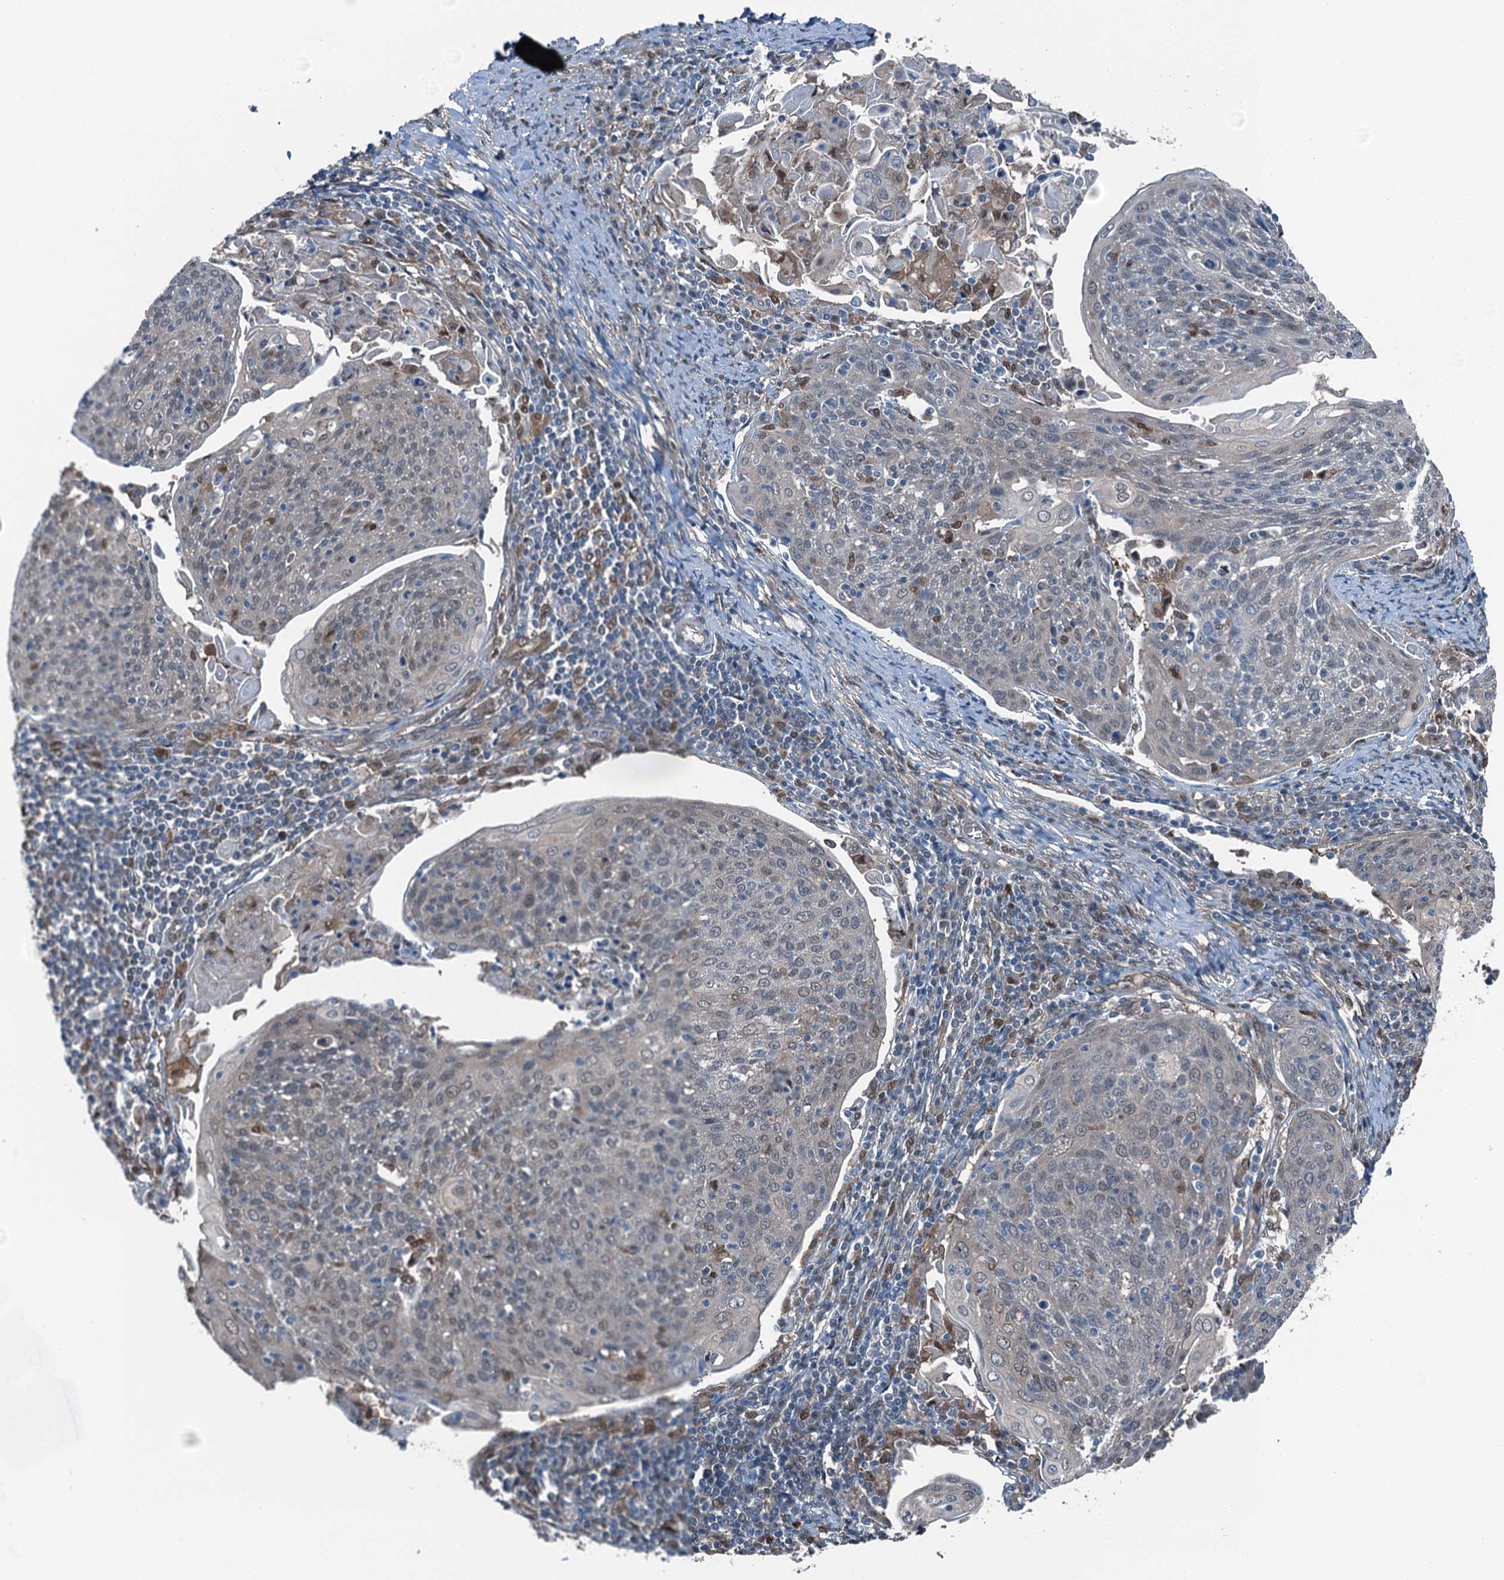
{"staining": {"intensity": "negative", "quantity": "none", "location": "none"}, "tissue": "cervical cancer", "cell_type": "Tumor cells", "image_type": "cancer", "snomed": [{"axis": "morphology", "description": "Squamous cell carcinoma, NOS"}, {"axis": "topography", "description": "Cervix"}], "caption": "Tumor cells show no significant protein expression in cervical squamous cell carcinoma.", "gene": "RNH1", "patient": {"sex": "female", "age": 67}}